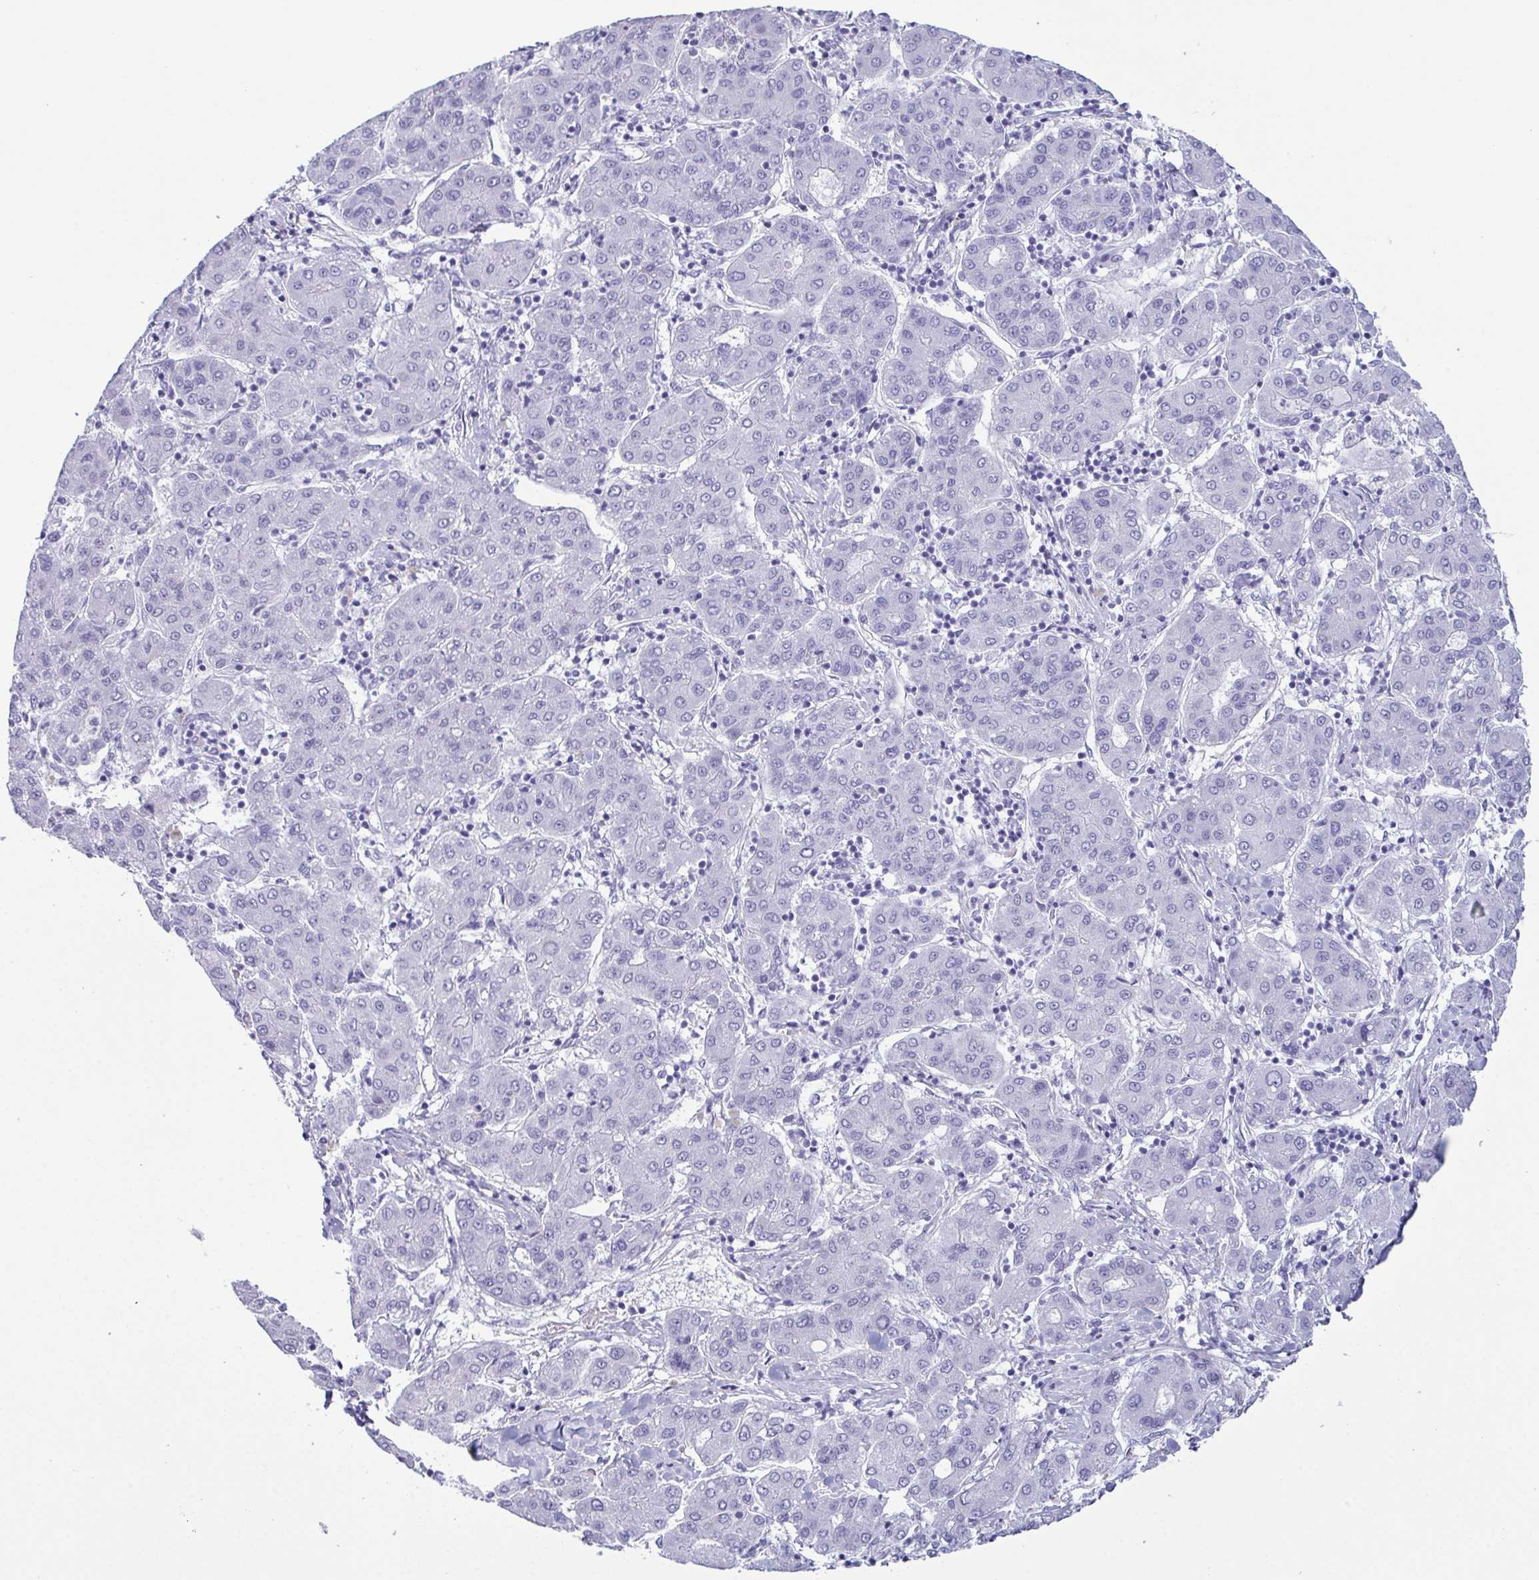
{"staining": {"intensity": "negative", "quantity": "none", "location": "none"}, "tissue": "liver cancer", "cell_type": "Tumor cells", "image_type": "cancer", "snomed": [{"axis": "morphology", "description": "Carcinoma, Hepatocellular, NOS"}, {"axis": "topography", "description": "Liver"}], "caption": "Immunohistochemistry of liver cancer (hepatocellular carcinoma) displays no expression in tumor cells.", "gene": "SUGP2", "patient": {"sex": "male", "age": 65}}